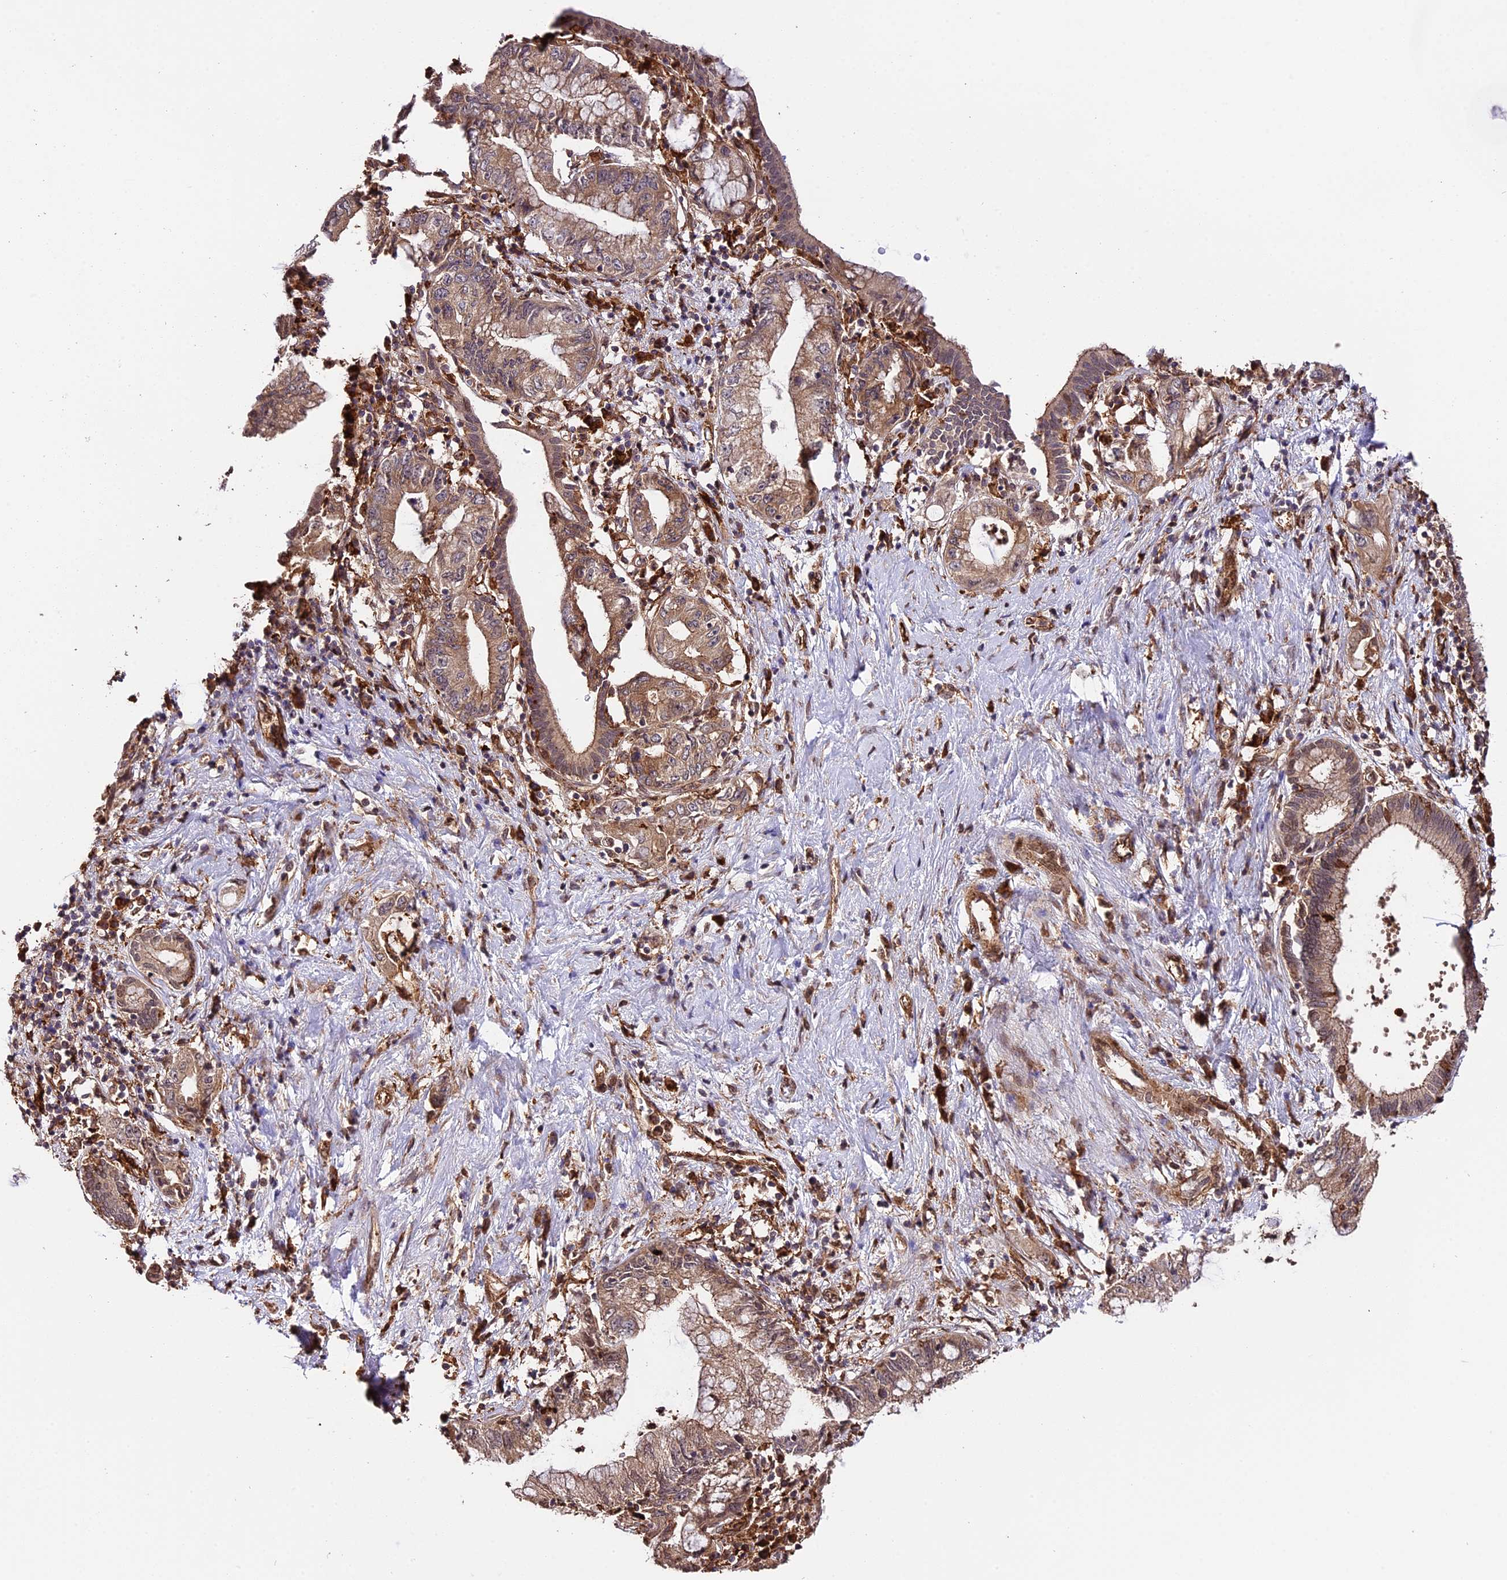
{"staining": {"intensity": "moderate", "quantity": ">75%", "location": "cytoplasmic/membranous"}, "tissue": "pancreatic cancer", "cell_type": "Tumor cells", "image_type": "cancer", "snomed": [{"axis": "morphology", "description": "Adenocarcinoma, NOS"}, {"axis": "topography", "description": "Pancreas"}], "caption": "Tumor cells exhibit medium levels of moderate cytoplasmic/membranous expression in about >75% of cells in human pancreatic adenocarcinoma.", "gene": "HERPUD1", "patient": {"sex": "female", "age": 73}}